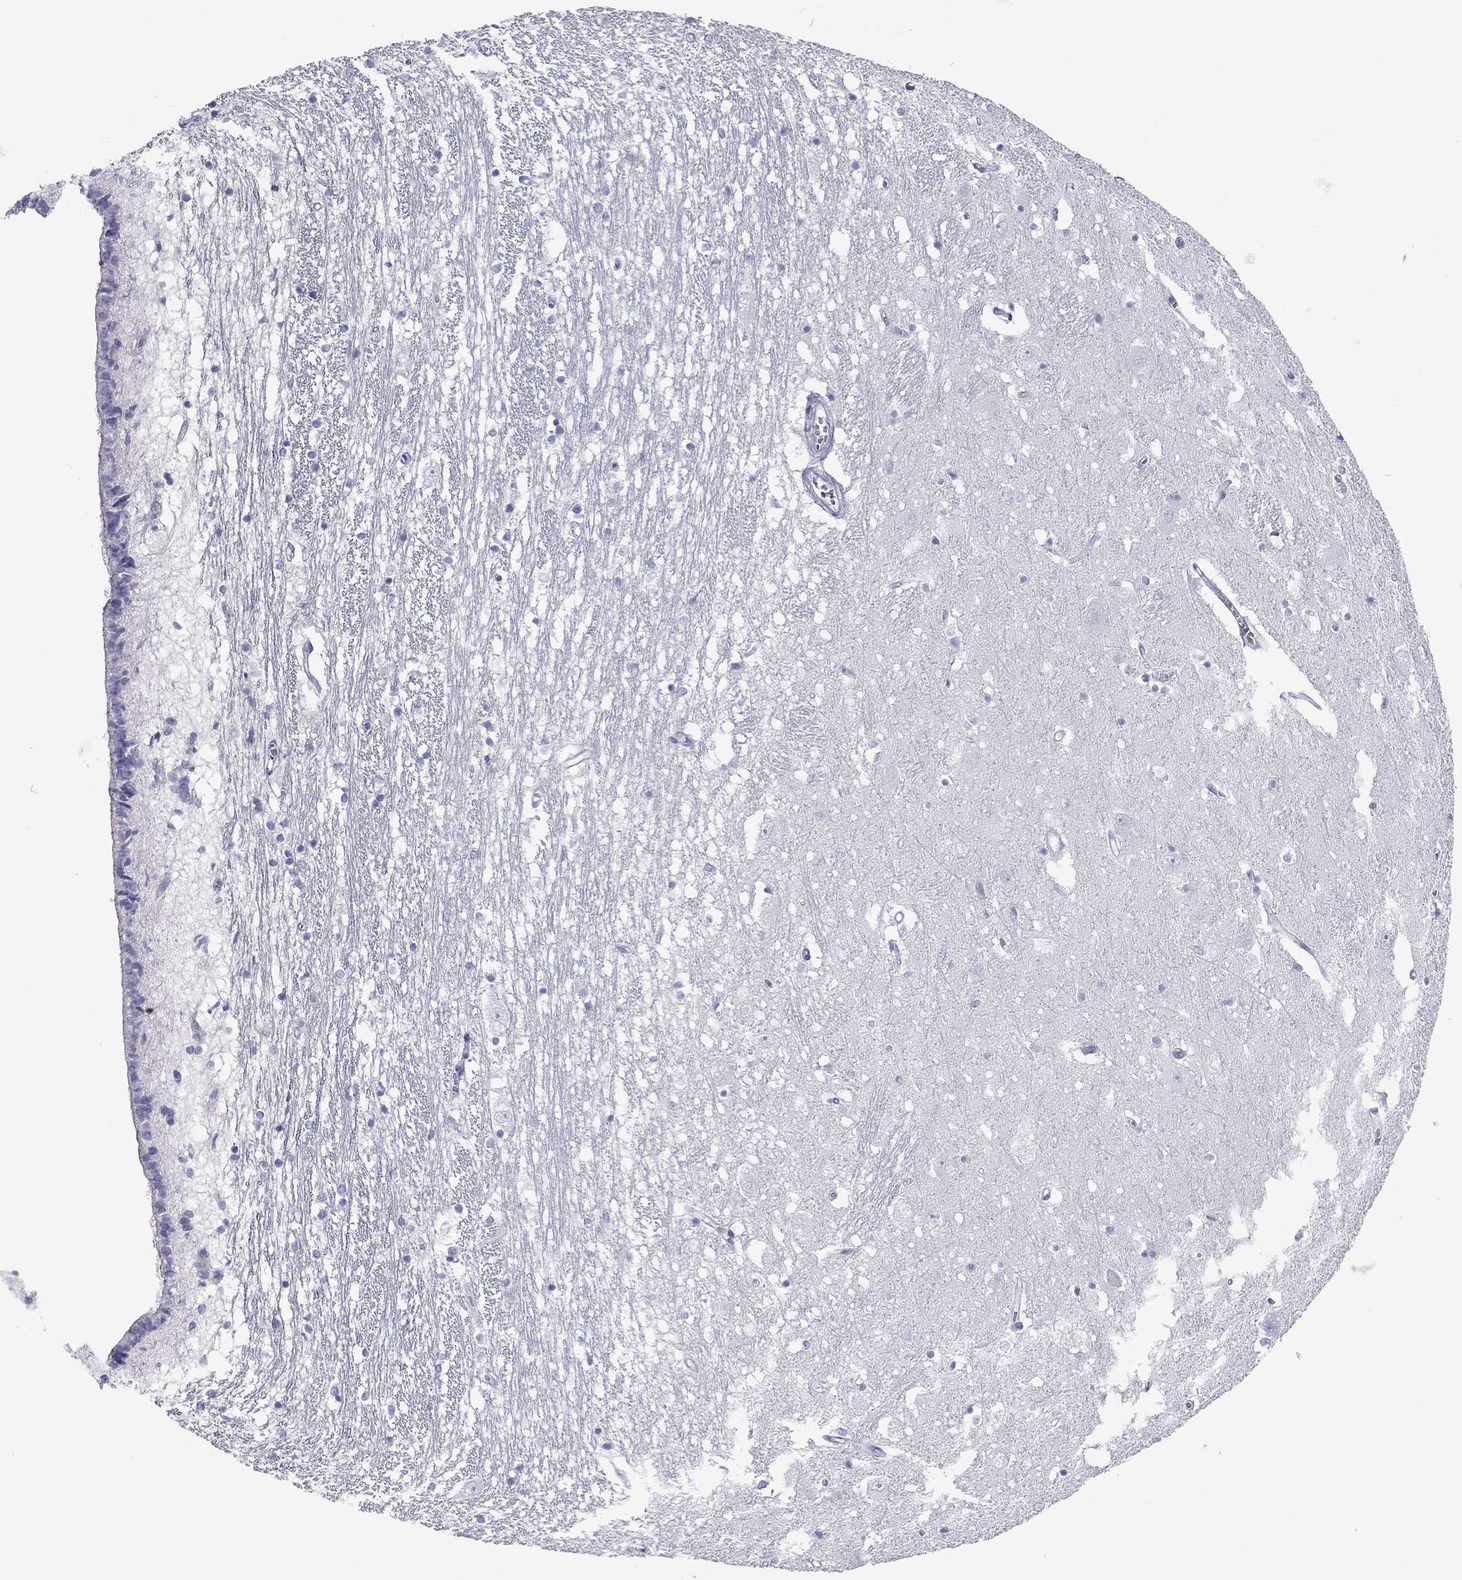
{"staining": {"intensity": "negative", "quantity": "none", "location": "none"}, "tissue": "caudate", "cell_type": "Glial cells", "image_type": "normal", "snomed": [{"axis": "morphology", "description": "Normal tissue, NOS"}, {"axis": "topography", "description": "Lateral ventricle wall"}], "caption": "DAB immunohistochemical staining of normal human caudate displays no significant positivity in glial cells.", "gene": "SH2D2A", "patient": {"sex": "female", "age": 71}}